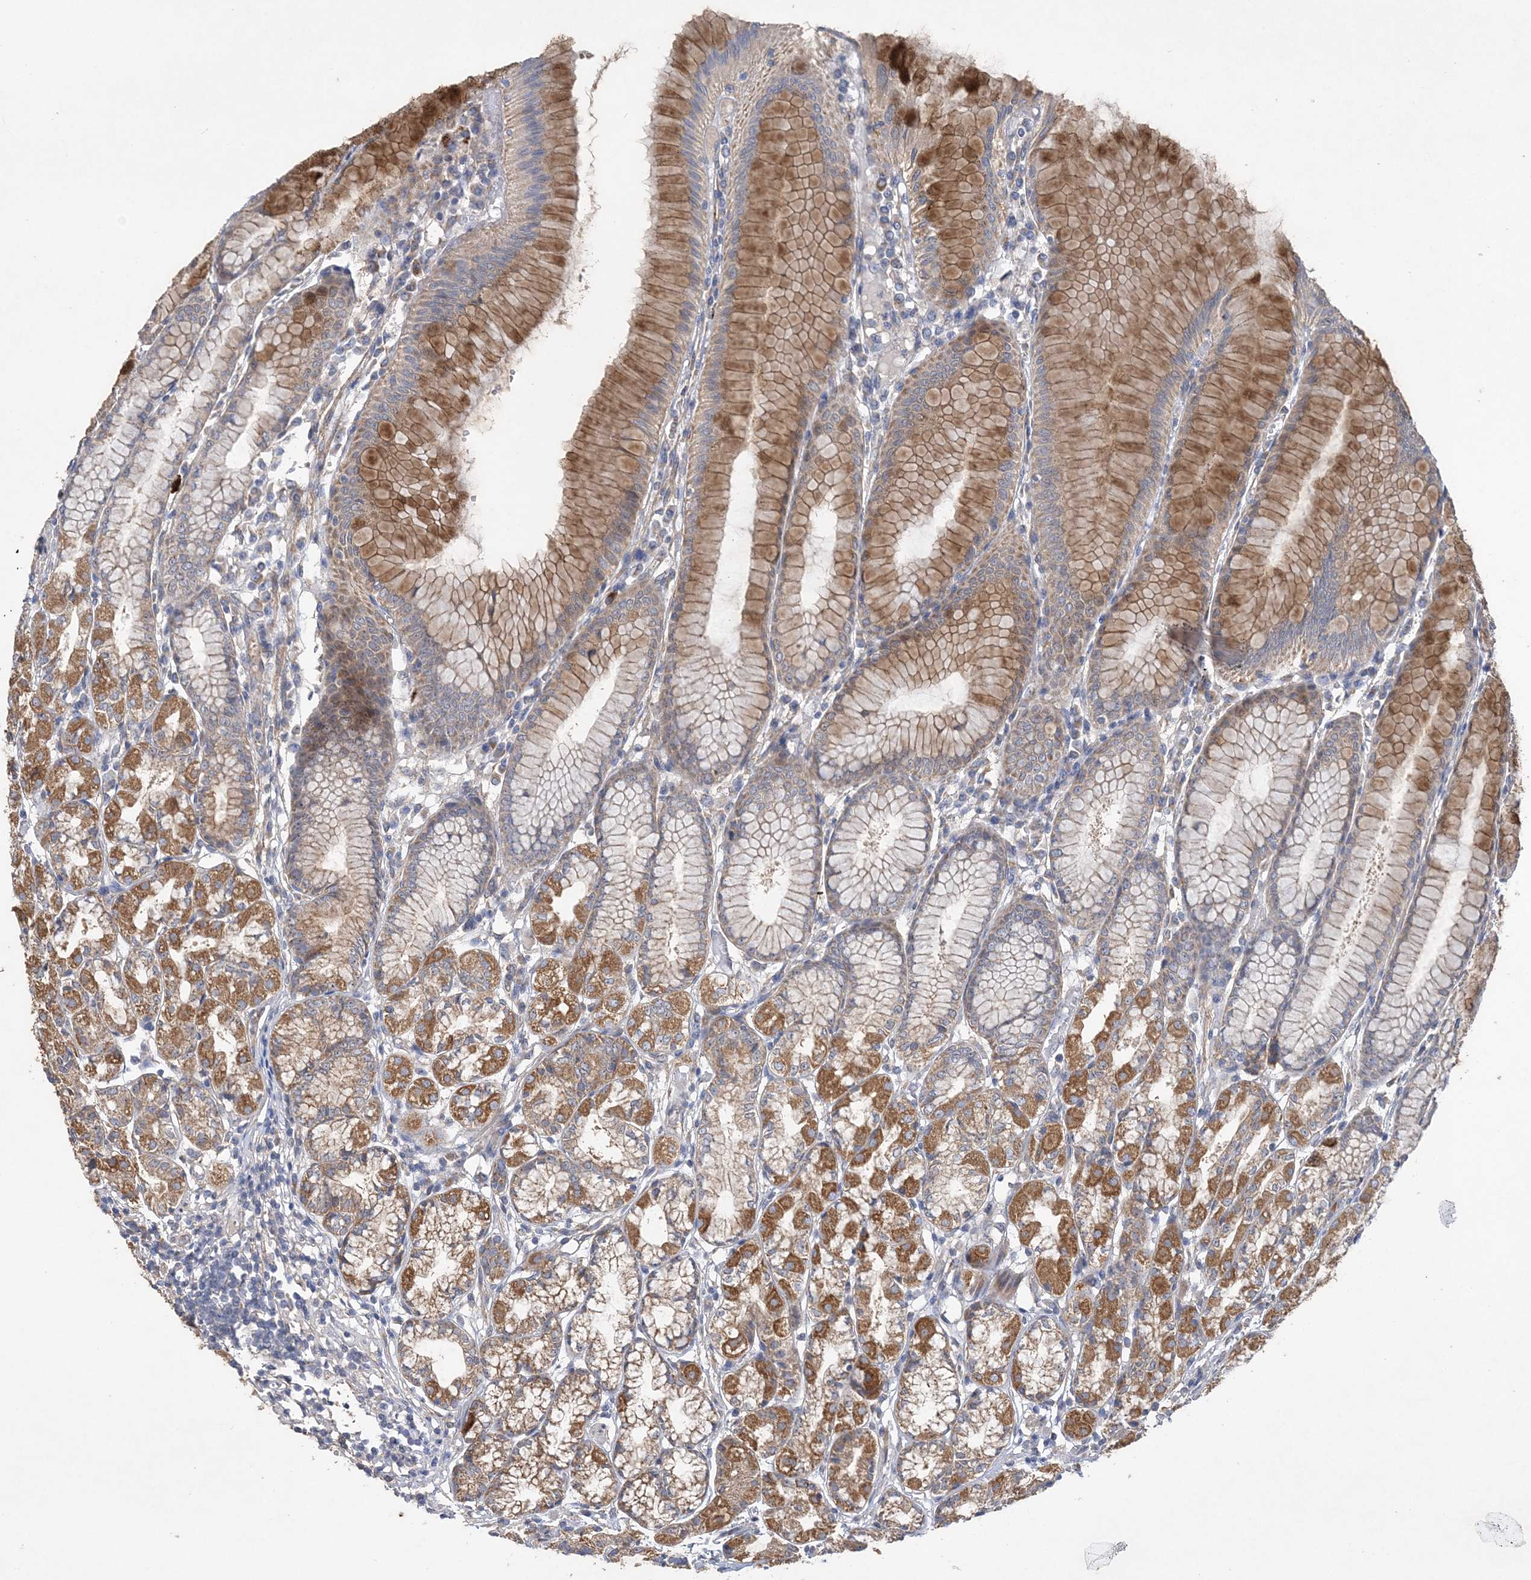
{"staining": {"intensity": "moderate", "quantity": ">75%", "location": "cytoplasmic/membranous"}, "tissue": "stomach", "cell_type": "Glandular cells", "image_type": "normal", "snomed": [{"axis": "morphology", "description": "Normal tissue, NOS"}, {"axis": "topography", "description": "Stomach"}], "caption": "Immunohistochemistry of benign human stomach exhibits medium levels of moderate cytoplasmic/membranous positivity in about >75% of glandular cells. Immunohistochemistry (ihc) stains the protein of interest in brown and the nuclei are stained blue.", "gene": "FEZ2", "patient": {"sex": "female", "age": 57}}